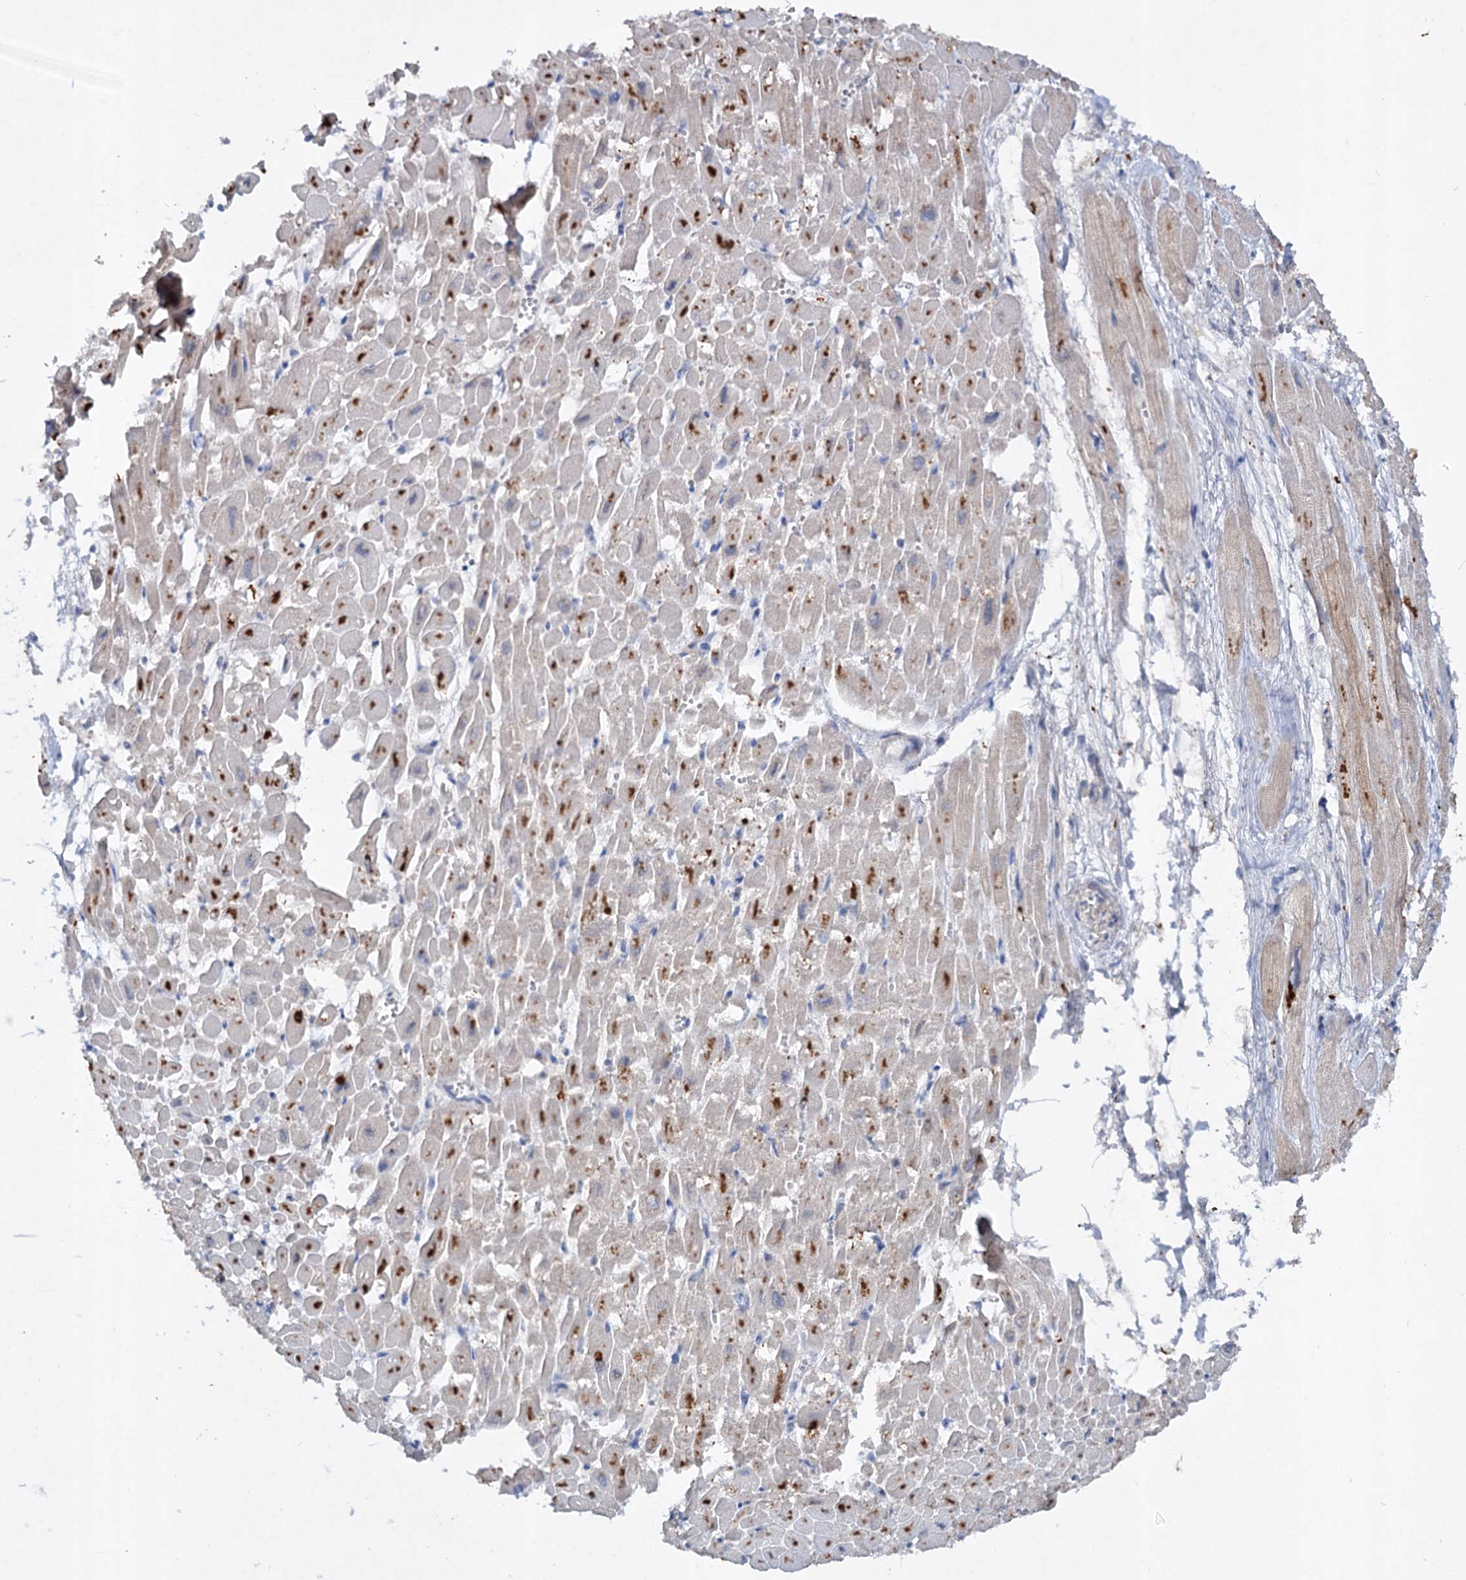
{"staining": {"intensity": "moderate", "quantity": "25%-75%", "location": "cytoplasmic/membranous"}, "tissue": "heart muscle", "cell_type": "Cardiomyocytes", "image_type": "normal", "snomed": [{"axis": "morphology", "description": "Normal tissue, NOS"}, {"axis": "topography", "description": "Heart"}], "caption": "IHC (DAB) staining of normal heart muscle reveals moderate cytoplasmic/membranous protein staining in about 25%-75% of cardiomyocytes. The staining is performed using DAB brown chromogen to label protein expression. The nuclei are counter-stained blue using hematoxylin.", "gene": "ATP4A", "patient": {"sex": "male", "age": 54}}